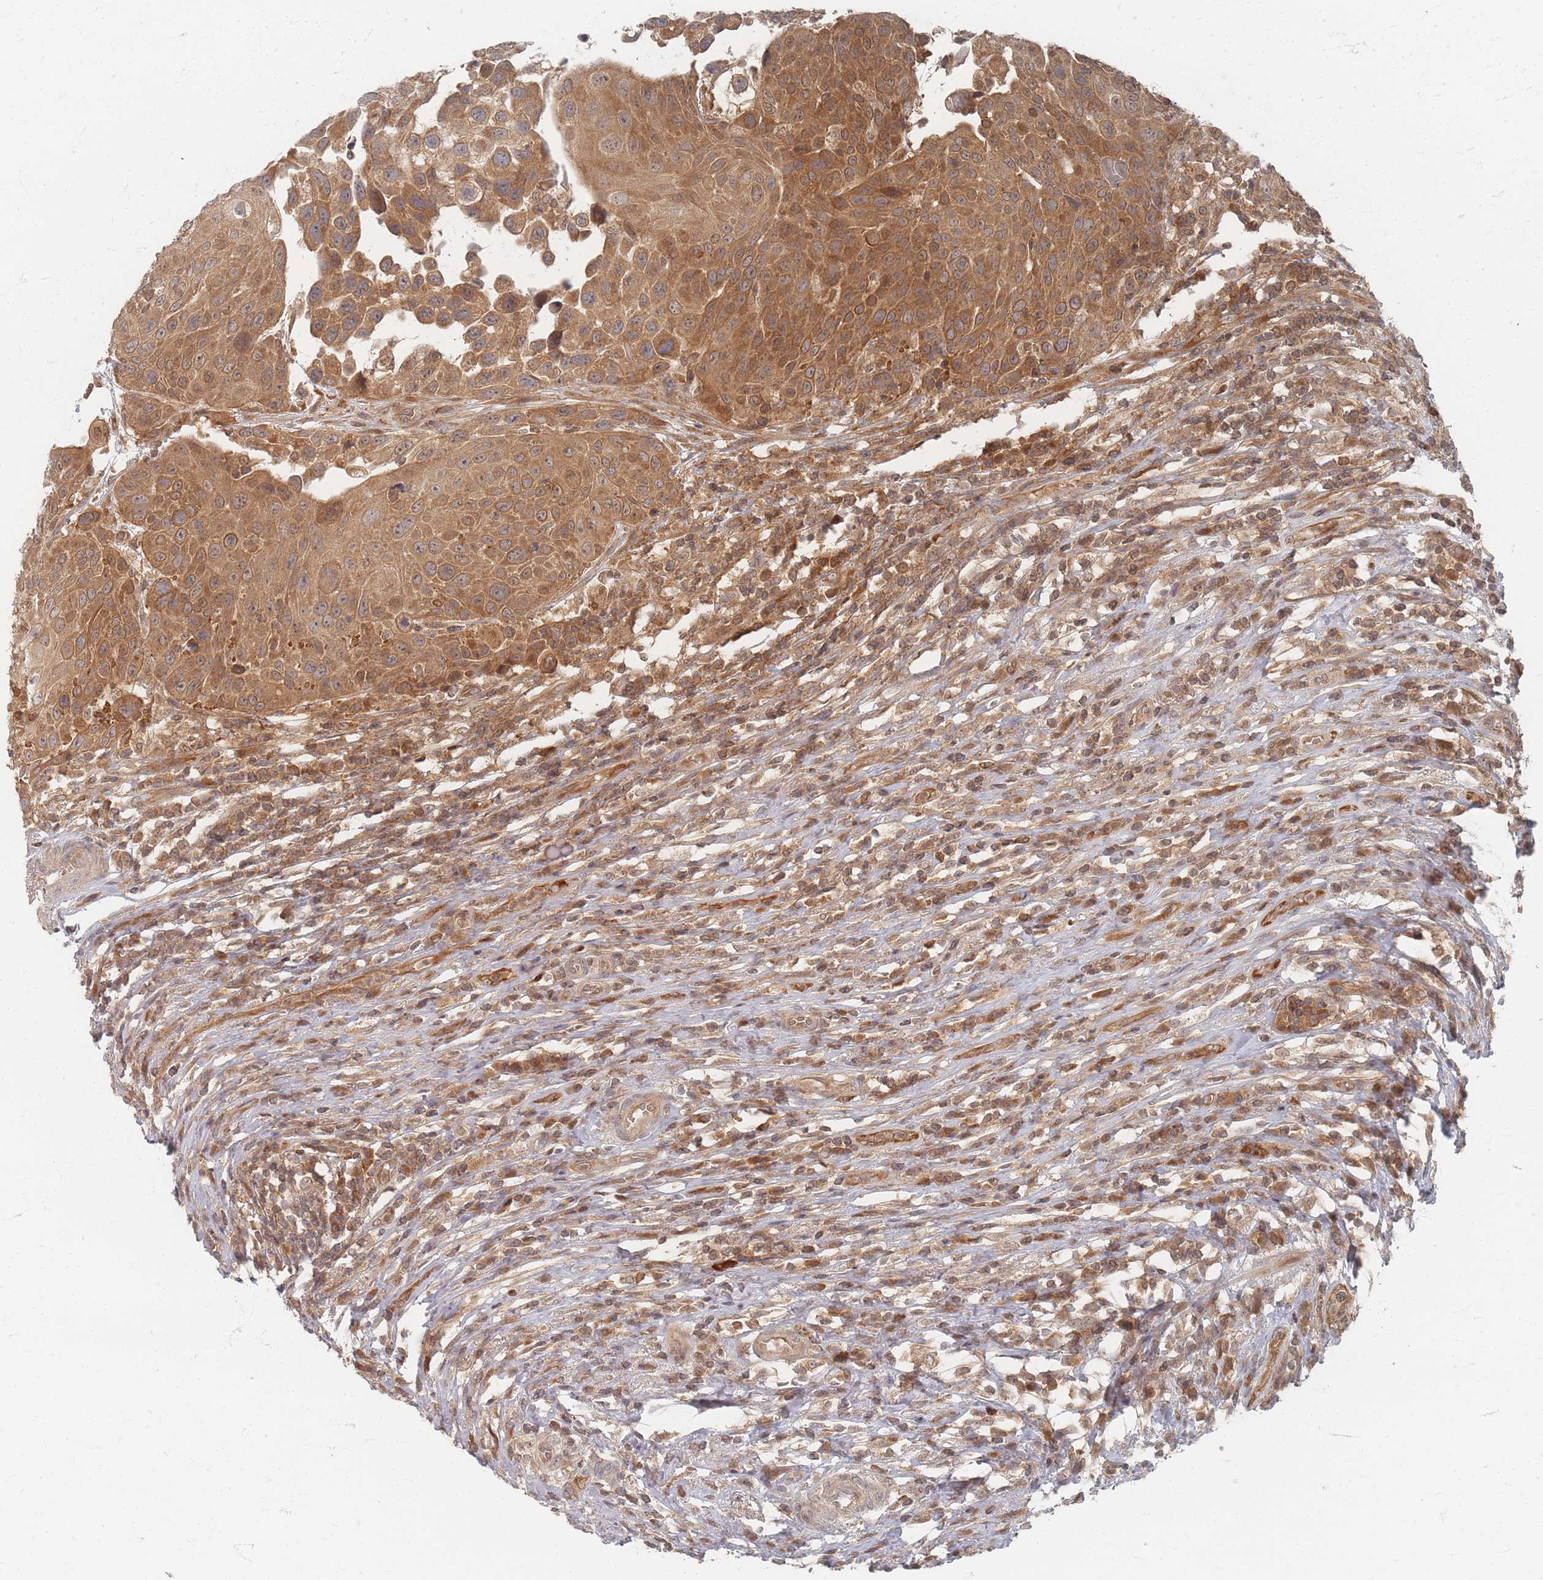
{"staining": {"intensity": "strong", "quantity": ">75%", "location": "cytoplasmic/membranous"}, "tissue": "urothelial cancer", "cell_type": "Tumor cells", "image_type": "cancer", "snomed": [{"axis": "morphology", "description": "Urothelial carcinoma, High grade"}, {"axis": "topography", "description": "Urinary bladder"}], "caption": "Strong cytoplasmic/membranous protein staining is seen in about >75% of tumor cells in high-grade urothelial carcinoma. The staining is performed using DAB (3,3'-diaminobenzidine) brown chromogen to label protein expression. The nuclei are counter-stained blue using hematoxylin.", "gene": "PSMD9", "patient": {"sex": "female", "age": 70}}